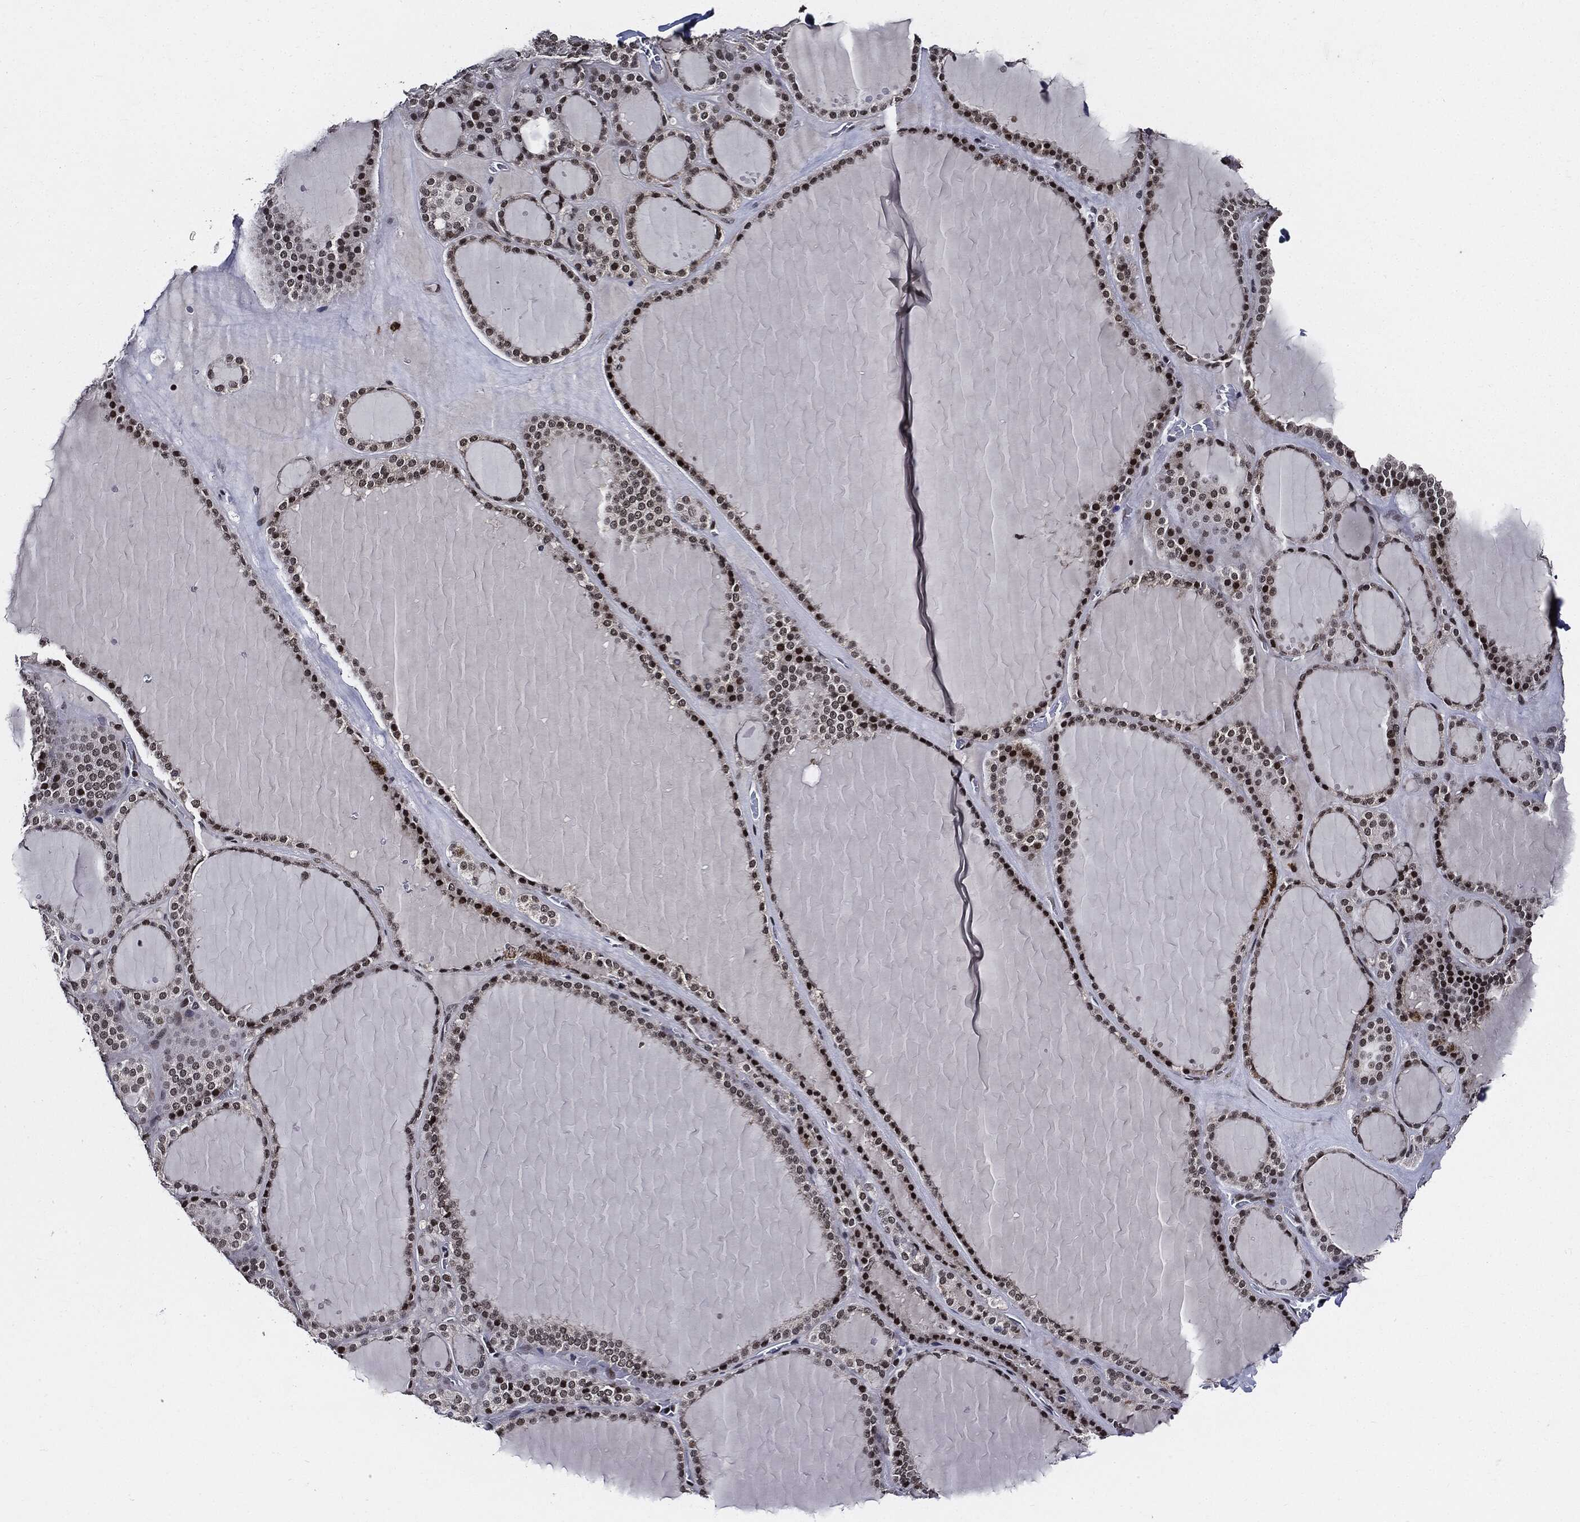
{"staining": {"intensity": "strong", "quantity": "25%-75%", "location": "nuclear"}, "tissue": "thyroid gland", "cell_type": "Glandular cells", "image_type": "normal", "snomed": [{"axis": "morphology", "description": "Normal tissue, NOS"}, {"axis": "topography", "description": "Thyroid gland"}], "caption": "Immunohistochemistry of unremarkable thyroid gland shows high levels of strong nuclear staining in about 25%-75% of glandular cells.", "gene": "SUGT1", "patient": {"sex": "male", "age": 63}}